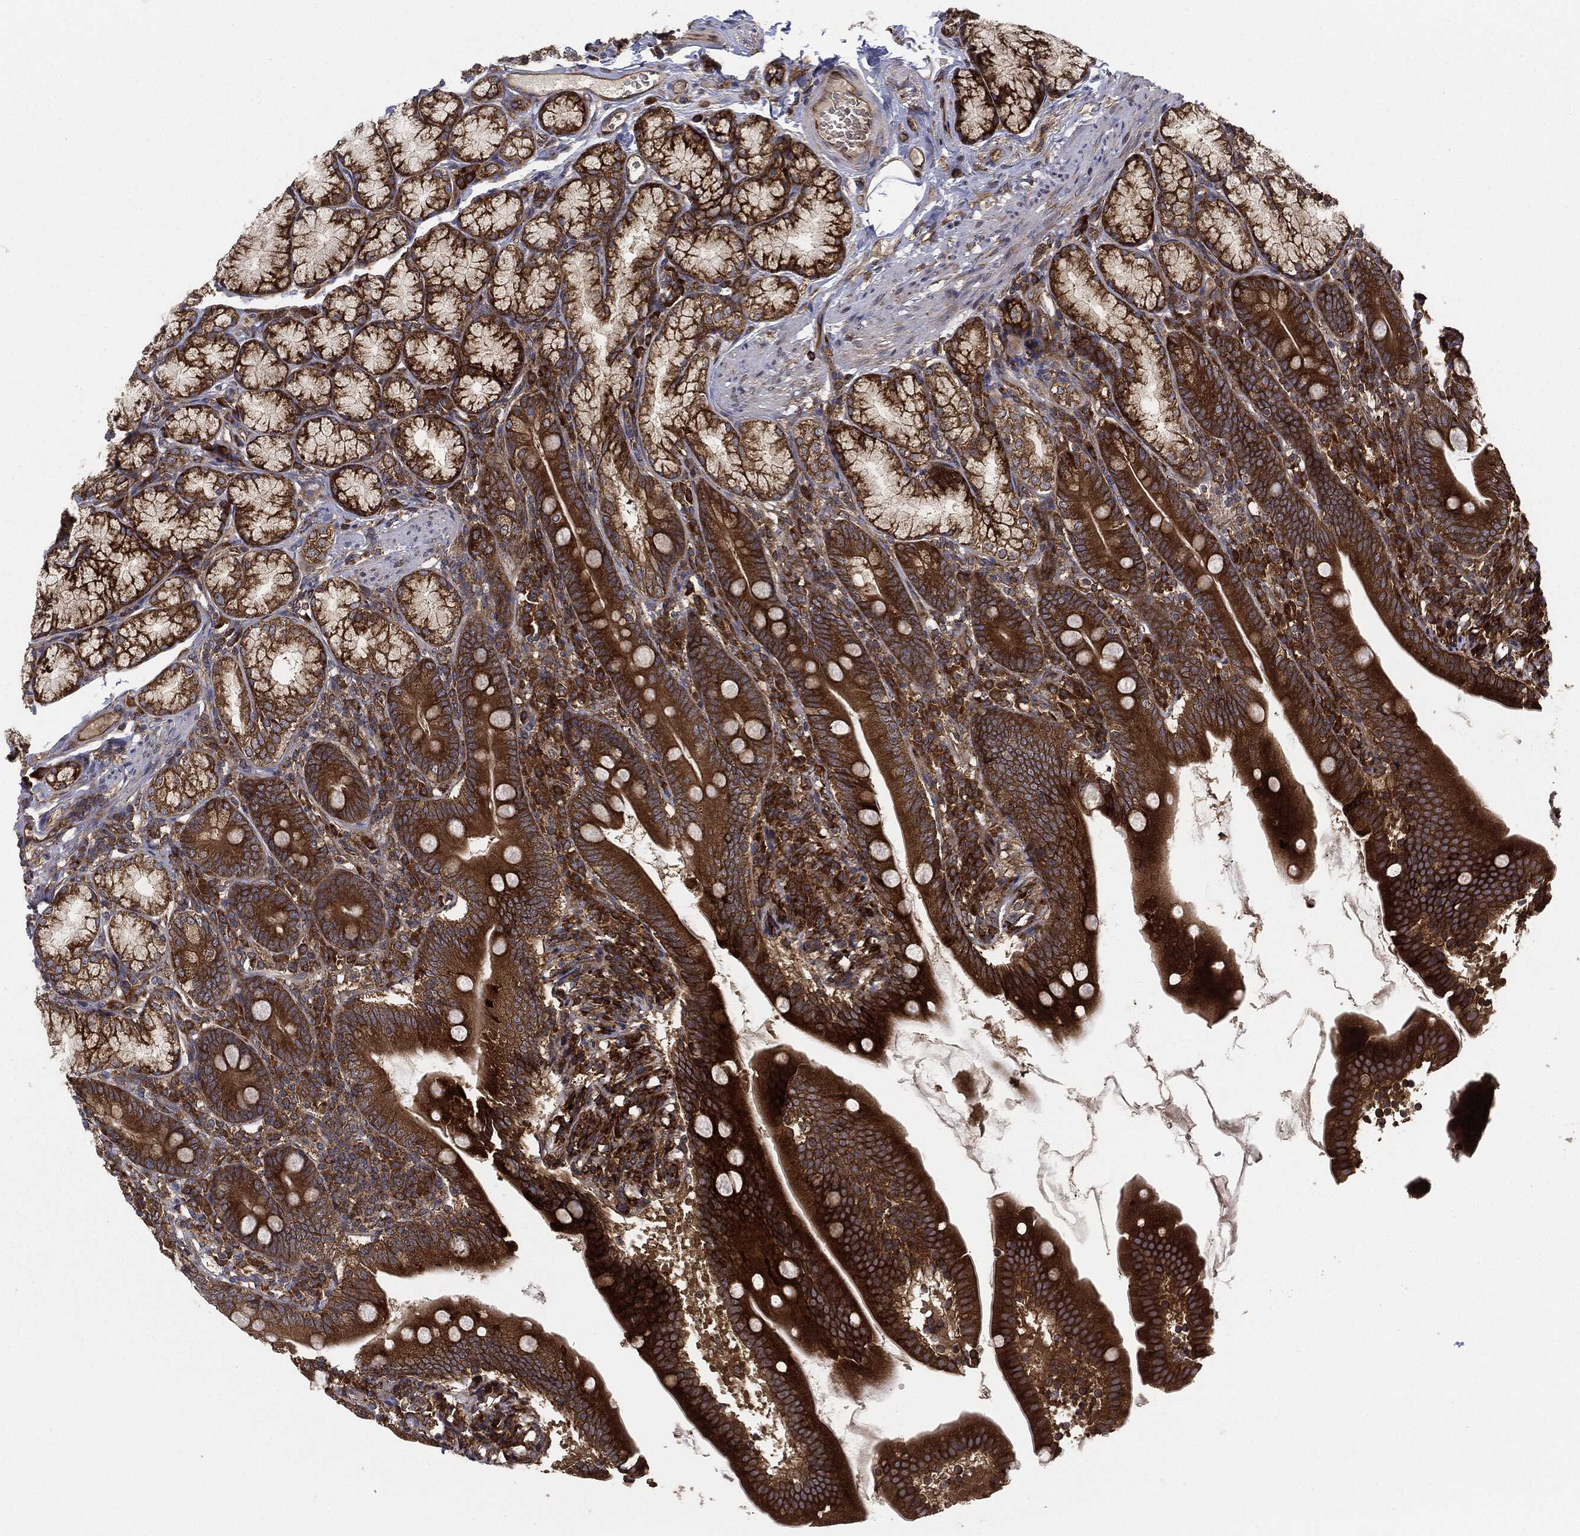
{"staining": {"intensity": "strong", "quantity": ">75%", "location": "cytoplasmic/membranous"}, "tissue": "duodenum", "cell_type": "Glandular cells", "image_type": "normal", "snomed": [{"axis": "morphology", "description": "Normal tissue, NOS"}, {"axis": "topography", "description": "Duodenum"}], "caption": "Protein staining of normal duodenum reveals strong cytoplasmic/membranous staining in about >75% of glandular cells.", "gene": "EIF2AK2", "patient": {"sex": "female", "age": 67}}